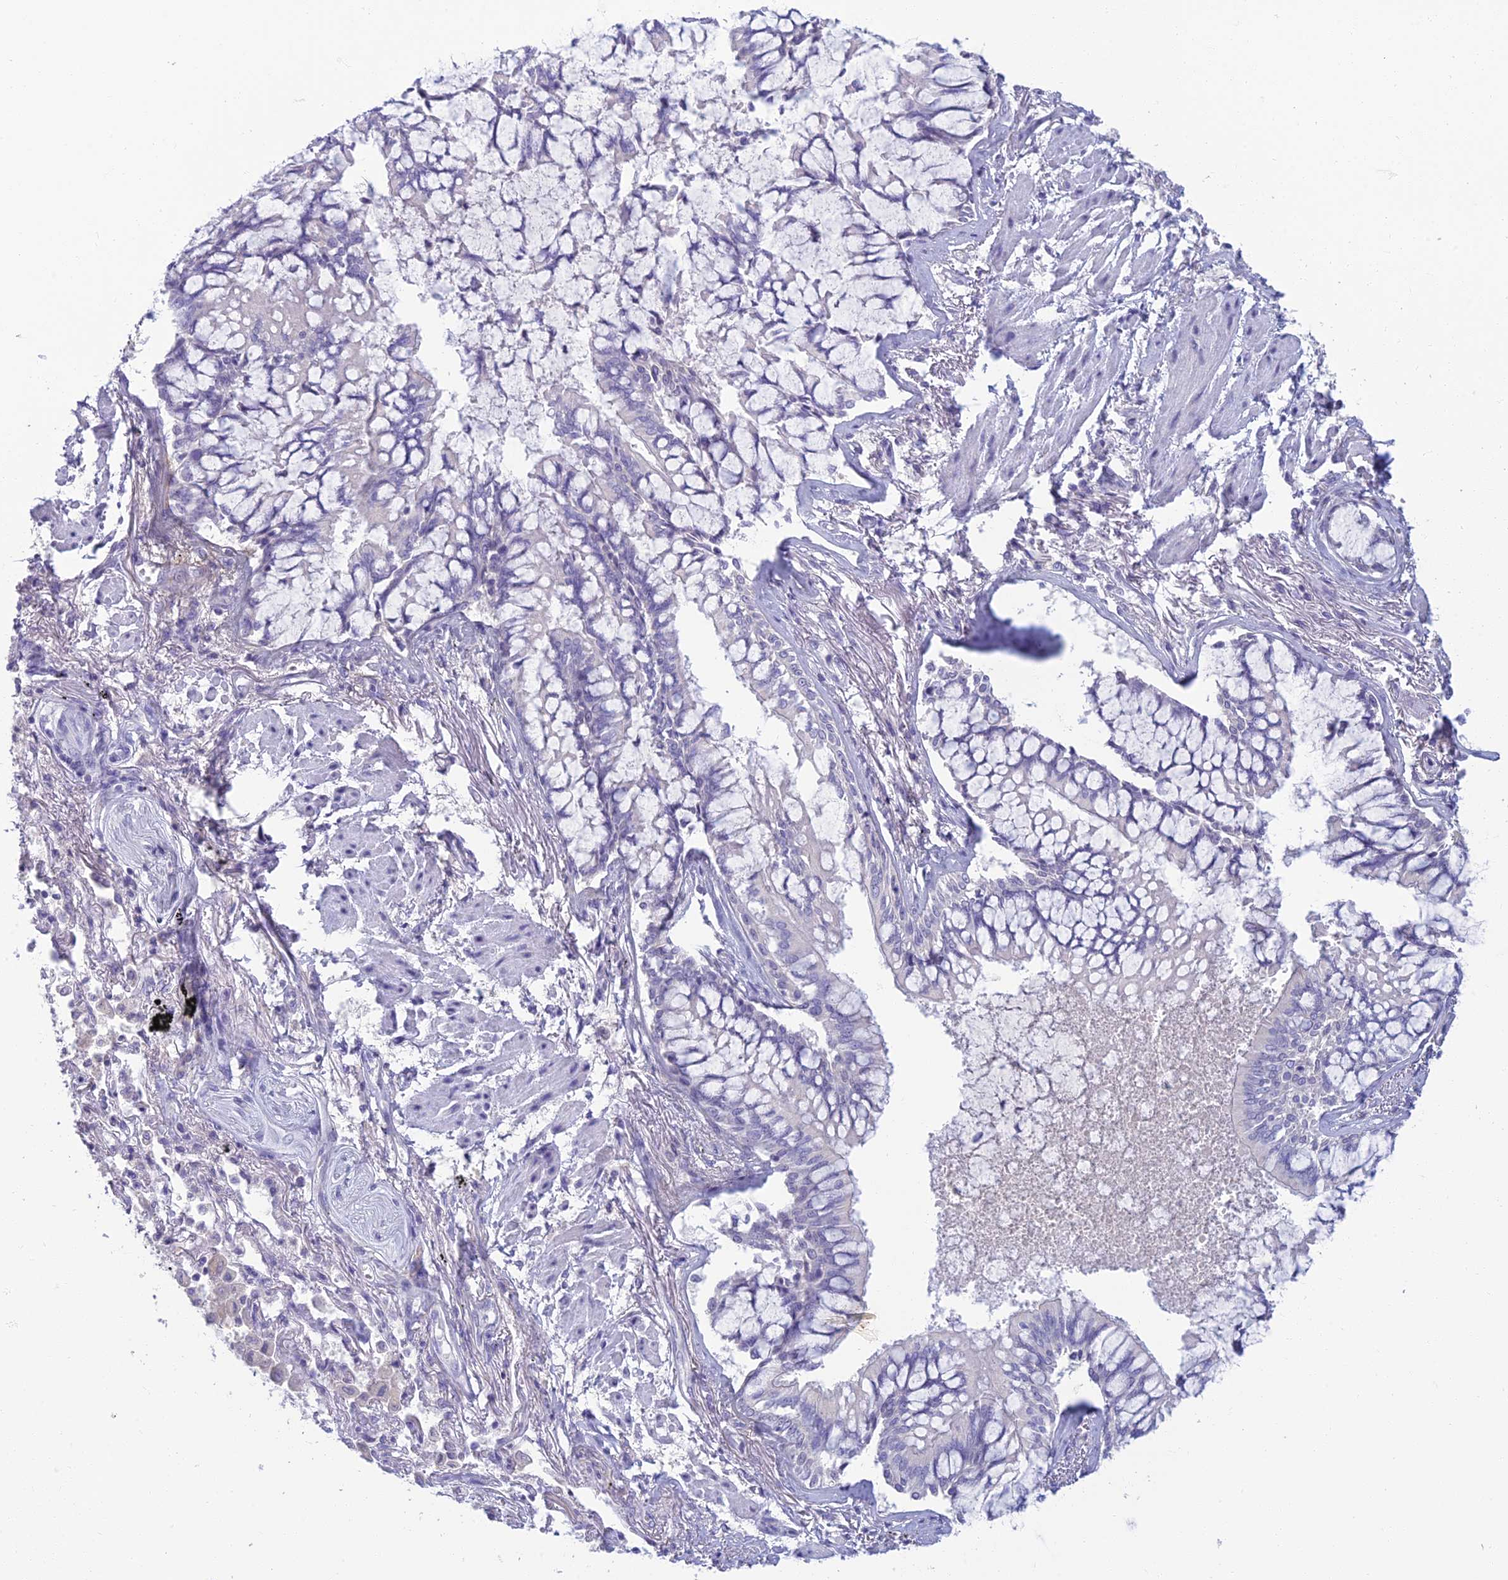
{"staining": {"intensity": "negative", "quantity": "none", "location": "none"}, "tissue": "lung cancer", "cell_type": "Tumor cells", "image_type": "cancer", "snomed": [{"axis": "morphology", "description": "Adenocarcinoma, NOS"}, {"axis": "topography", "description": "Lung"}], "caption": "An immunohistochemistry photomicrograph of adenocarcinoma (lung) is shown. There is no staining in tumor cells of adenocarcinoma (lung).", "gene": "SLC25A41", "patient": {"sex": "male", "age": 67}}